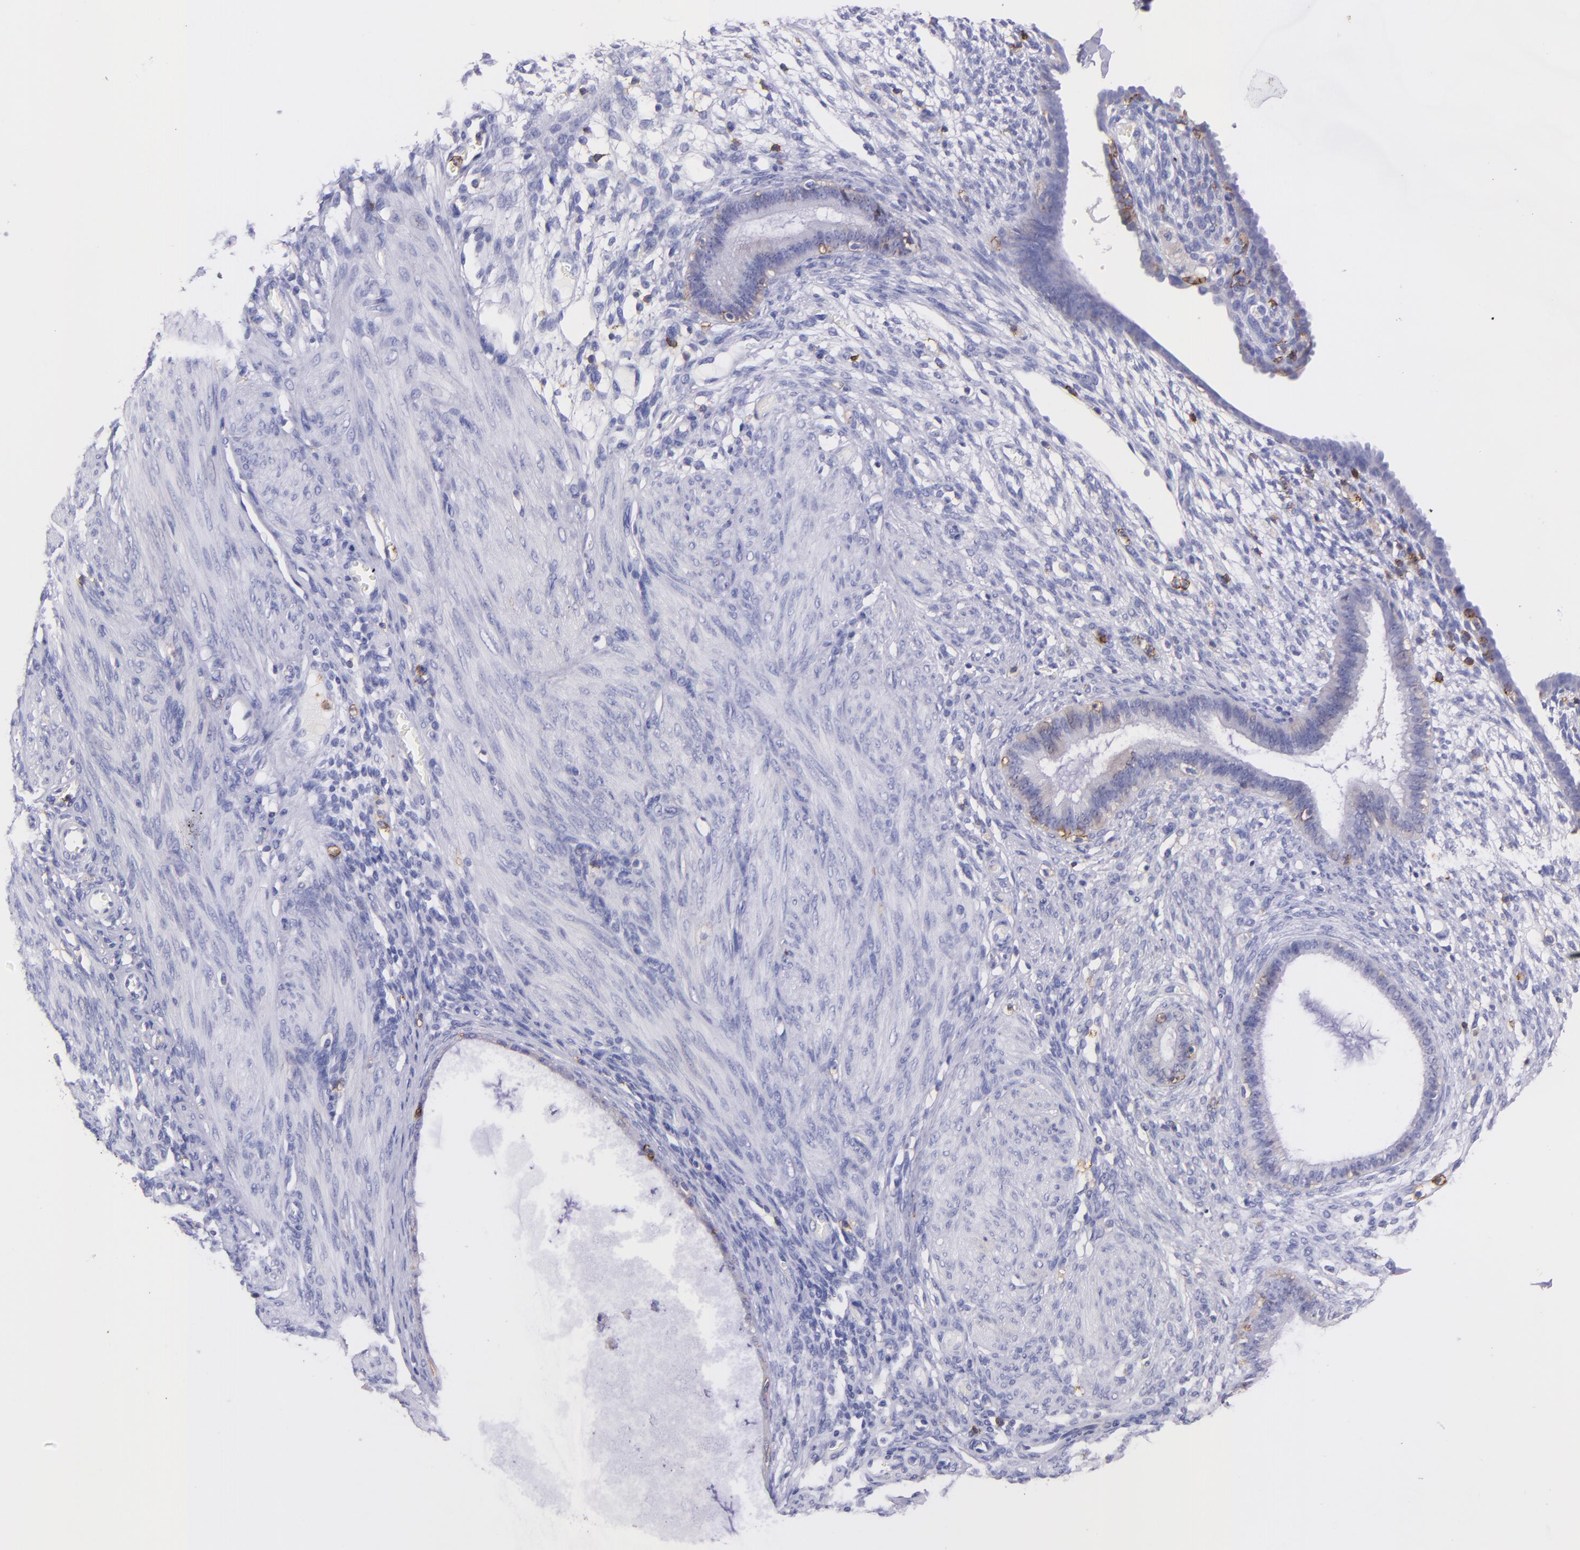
{"staining": {"intensity": "strong", "quantity": "<25%", "location": "cytoplasmic/membranous"}, "tissue": "endometrium", "cell_type": "Cells in endometrial stroma", "image_type": "normal", "snomed": [{"axis": "morphology", "description": "Normal tissue, NOS"}, {"axis": "topography", "description": "Endometrium"}], "caption": "This histopathology image displays immunohistochemistry staining of unremarkable human endometrium, with medium strong cytoplasmic/membranous positivity in approximately <25% of cells in endometrial stroma.", "gene": "SPN", "patient": {"sex": "female", "age": 72}}